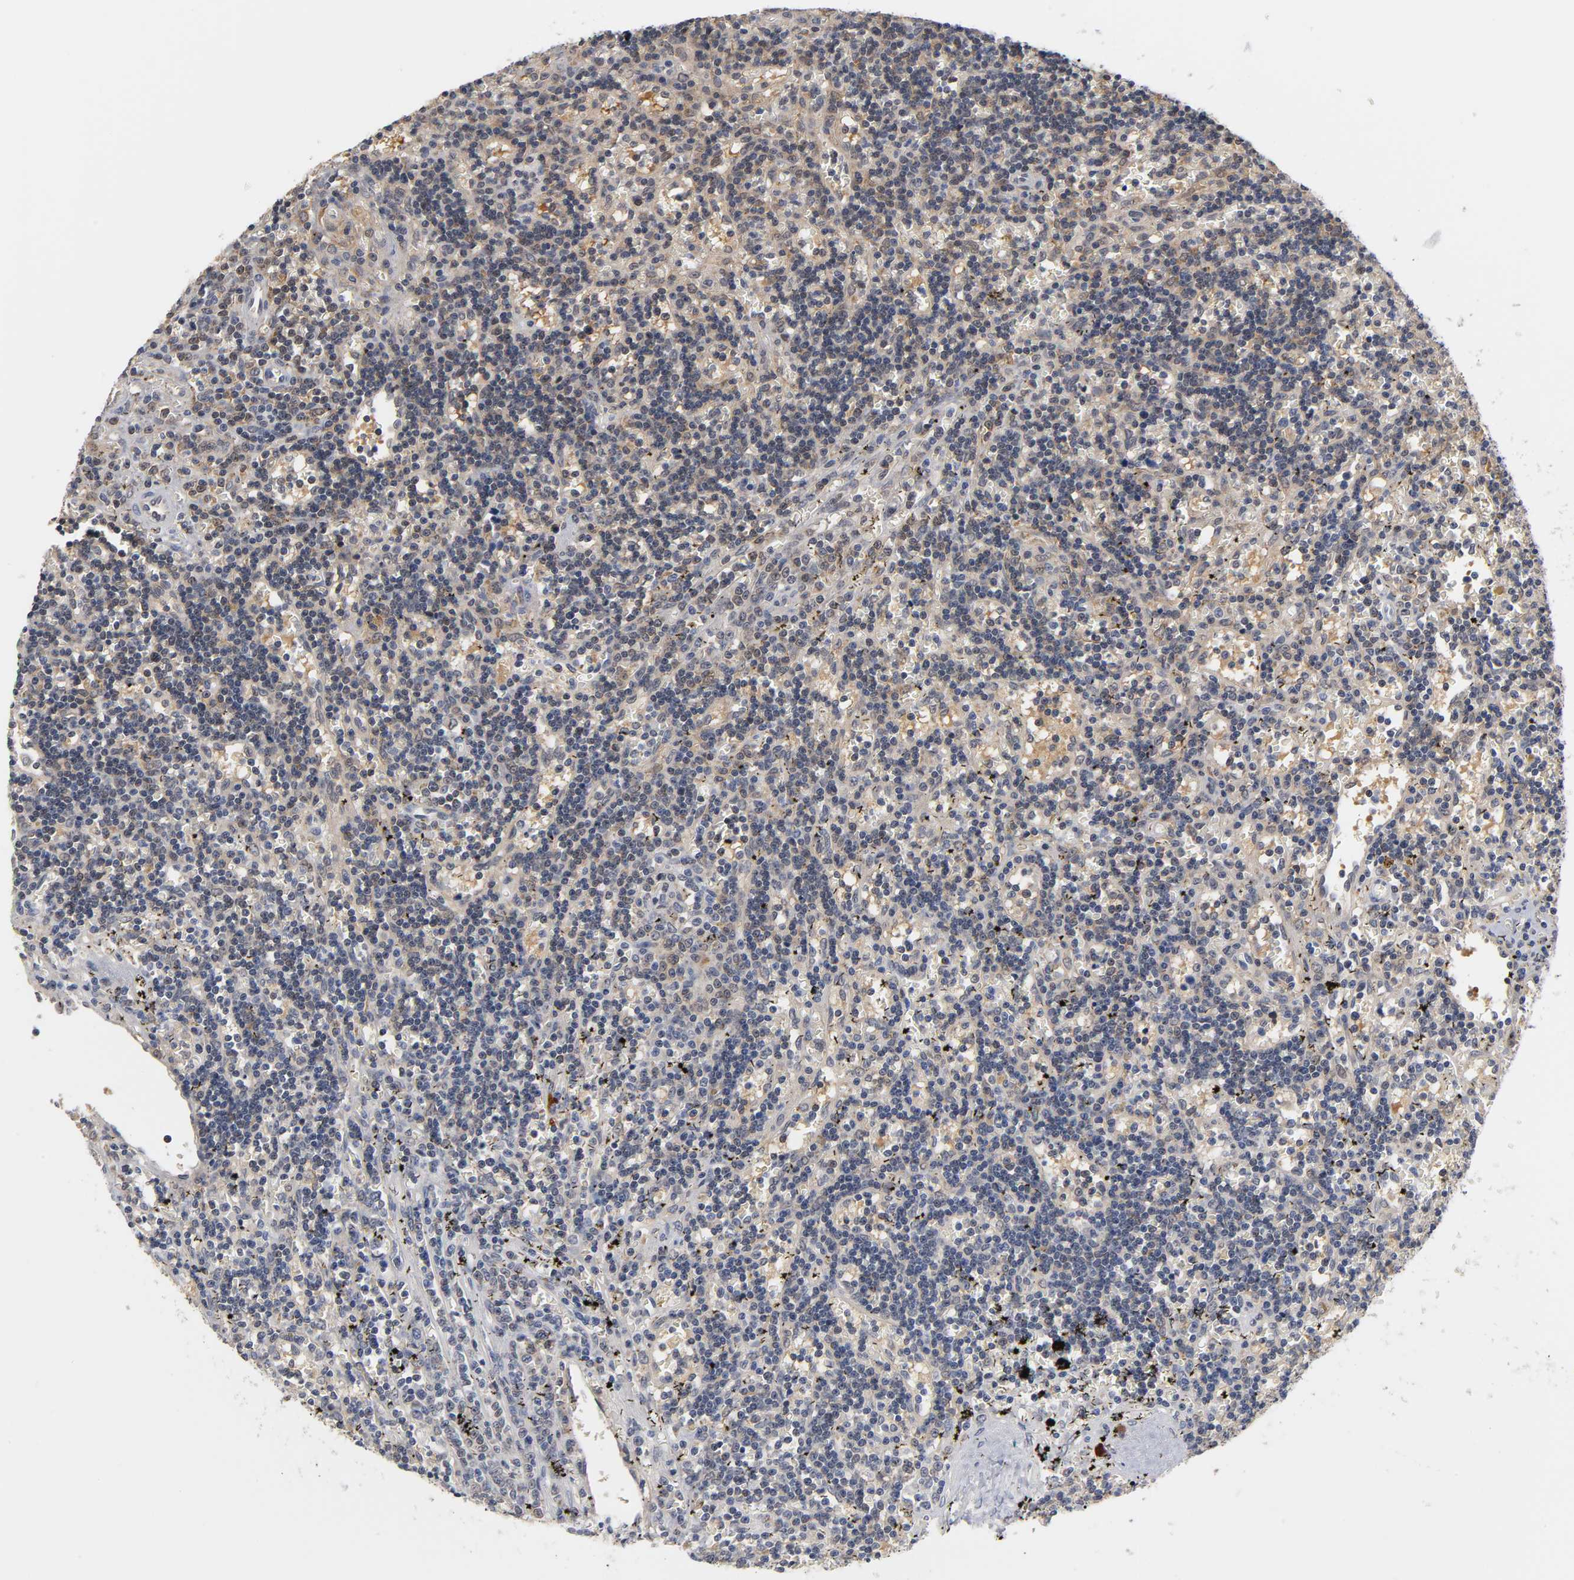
{"staining": {"intensity": "moderate", "quantity": "25%-75%", "location": "cytoplasmic/membranous,nuclear"}, "tissue": "lymphoma", "cell_type": "Tumor cells", "image_type": "cancer", "snomed": [{"axis": "morphology", "description": "Malignant lymphoma, non-Hodgkin's type, Low grade"}, {"axis": "topography", "description": "Spleen"}], "caption": "Immunohistochemistry (IHC) of human malignant lymphoma, non-Hodgkin's type (low-grade) shows medium levels of moderate cytoplasmic/membranous and nuclear staining in approximately 25%-75% of tumor cells.", "gene": "GSTZ1", "patient": {"sex": "male", "age": 60}}